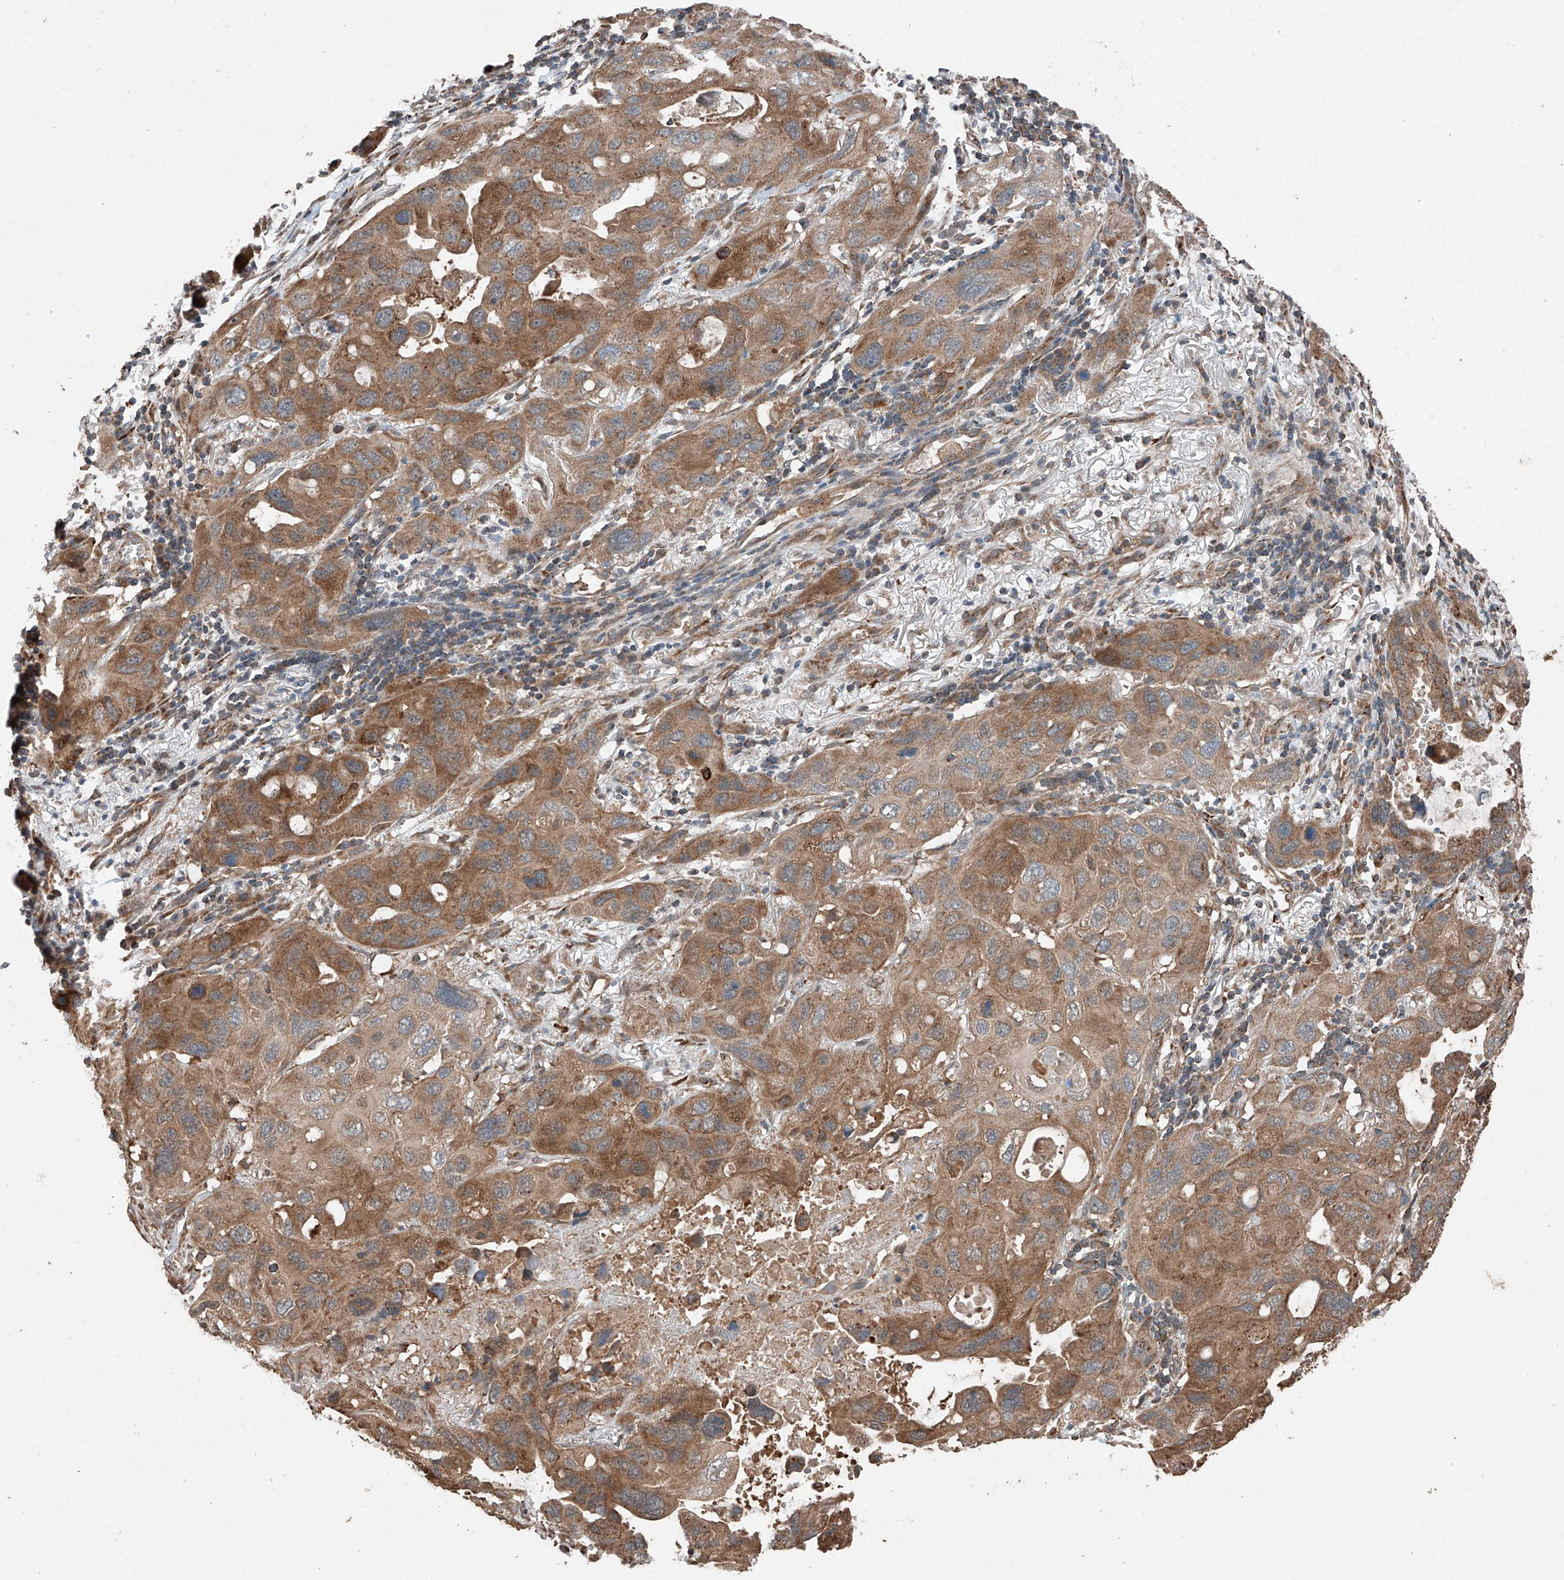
{"staining": {"intensity": "moderate", "quantity": ">75%", "location": "cytoplasmic/membranous"}, "tissue": "lung cancer", "cell_type": "Tumor cells", "image_type": "cancer", "snomed": [{"axis": "morphology", "description": "Squamous cell carcinoma, NOS"}, {"axis": "topography", "description": "Lung"}], "caption": "Lung cancer stained with a brown dye displays moderate cytoplasmic/membranous positive positivity in about >75% of tumor cells.", "gene": "AP4B1", "patient": {"sex": "female", "age": 73}}